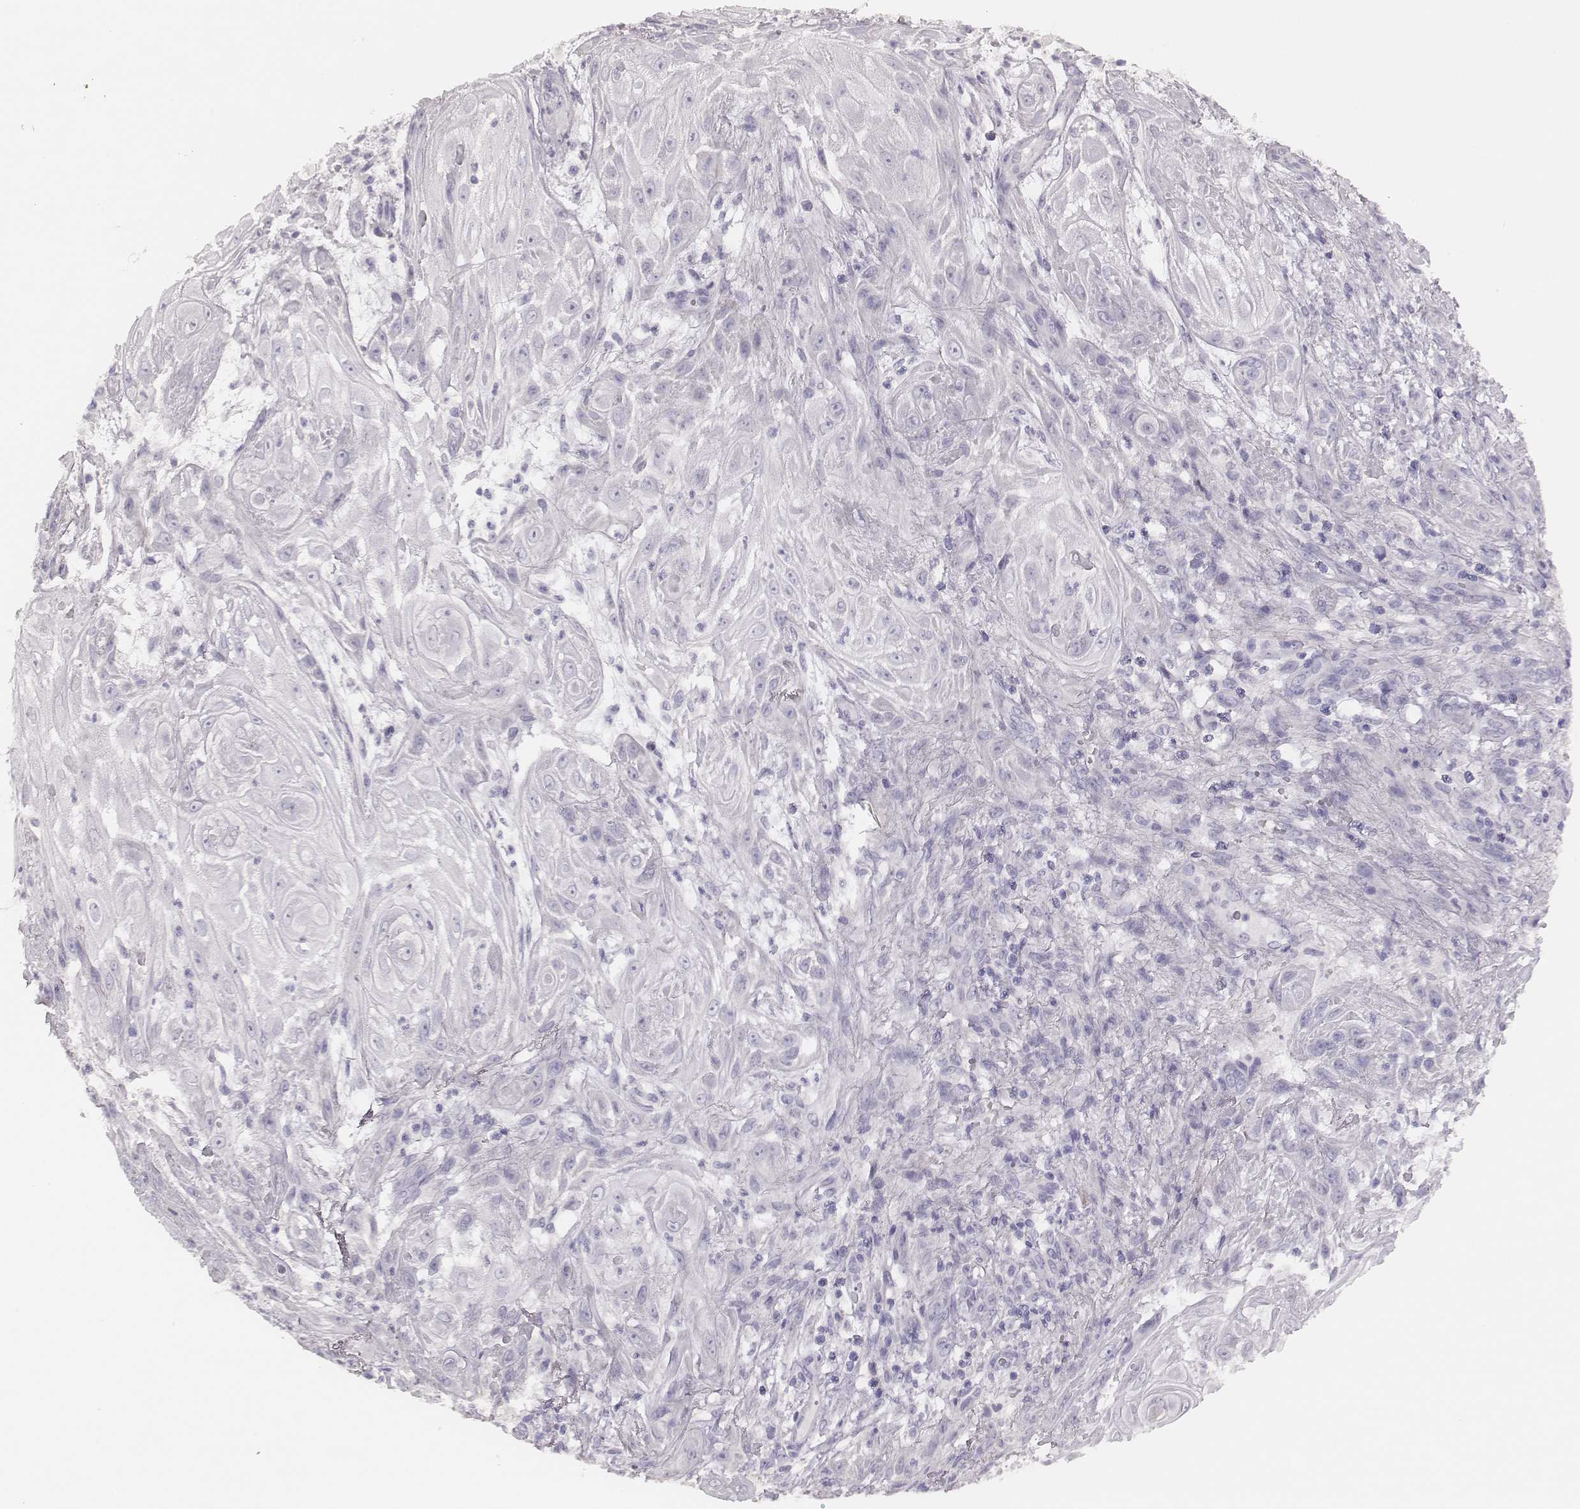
{"staining": {"intensity": "negative", "quantity": "none", "location": "none"}, "tissue": "skin cancer", "cell_type": "Tumor cells", "image_type": "cancer", "snomed": [{"axis": "morphology", "description": "Squamous cell carcinoma, NOS"}, {"axis": "topography", "description": "Skin"}], "caption": "There is no significant staining in tumor cells of squamous cell carcinoma (skin). (Immunohistochemistry, brightfield microscopy, high magnification).", "gene": "GUCA1A", "patient": {"sex": "male", "age": 62}}